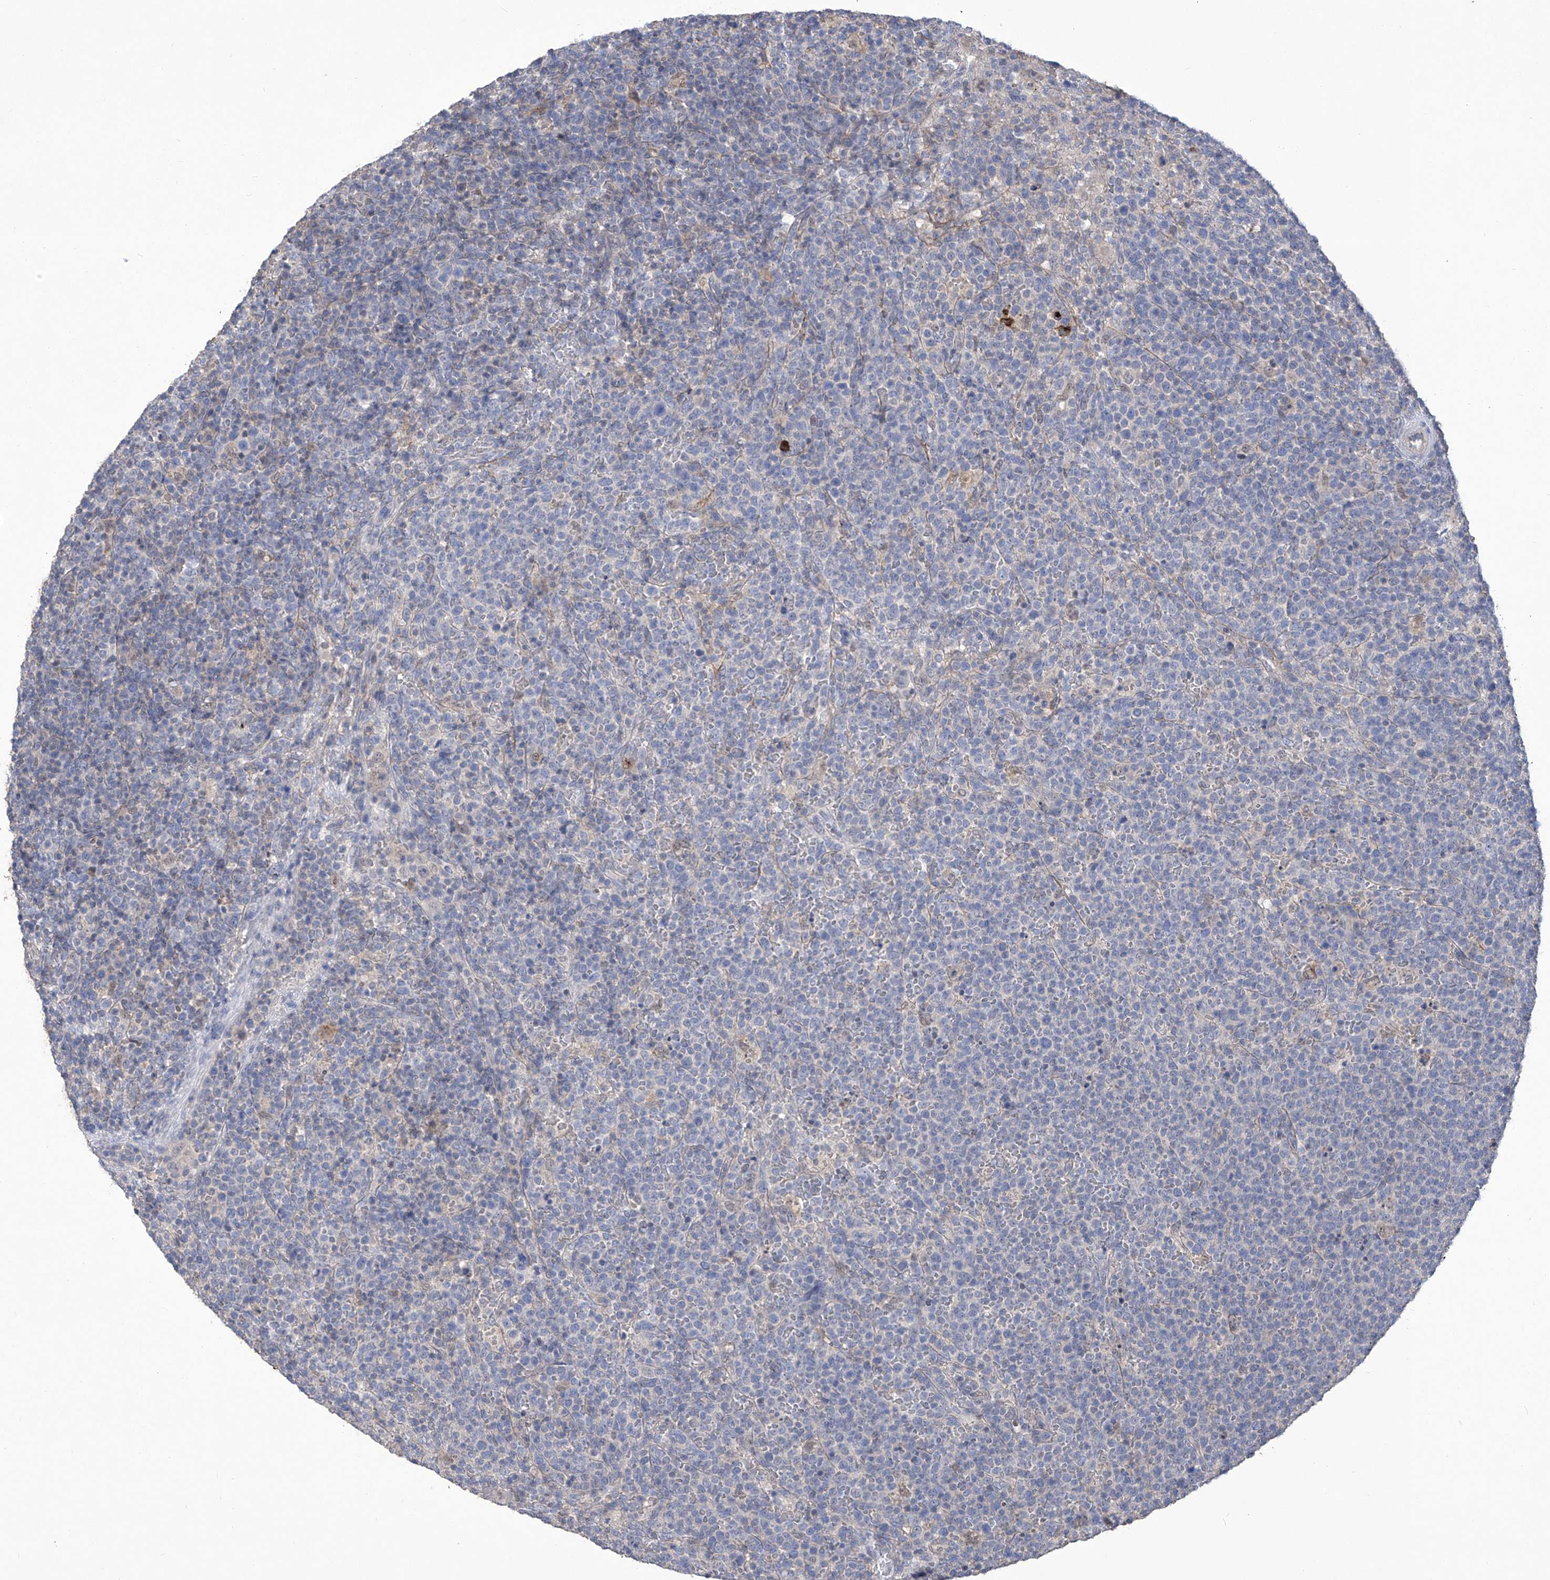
{"staining": {"intensity": "negative", "quantity": "none", "location": "none"}, "tissue": "lymphoma", "cell_type": "Tumor cells", "image_type": "cancer", "snomed": [{"axis": "morphology", "description": "Malignant lymphoma, non-Hodgkin's type, High grade"}, {"axis": "topography", "description": "Lymph node"}], "caption": "Immunohistochemistry (IHC) of human high-grade malignant lymphoma, non-Hodgkin's type demonstrates no expression in tumor cells.", "gene": "TXNIP", "patient": {"sex": "male", "age": 61}}